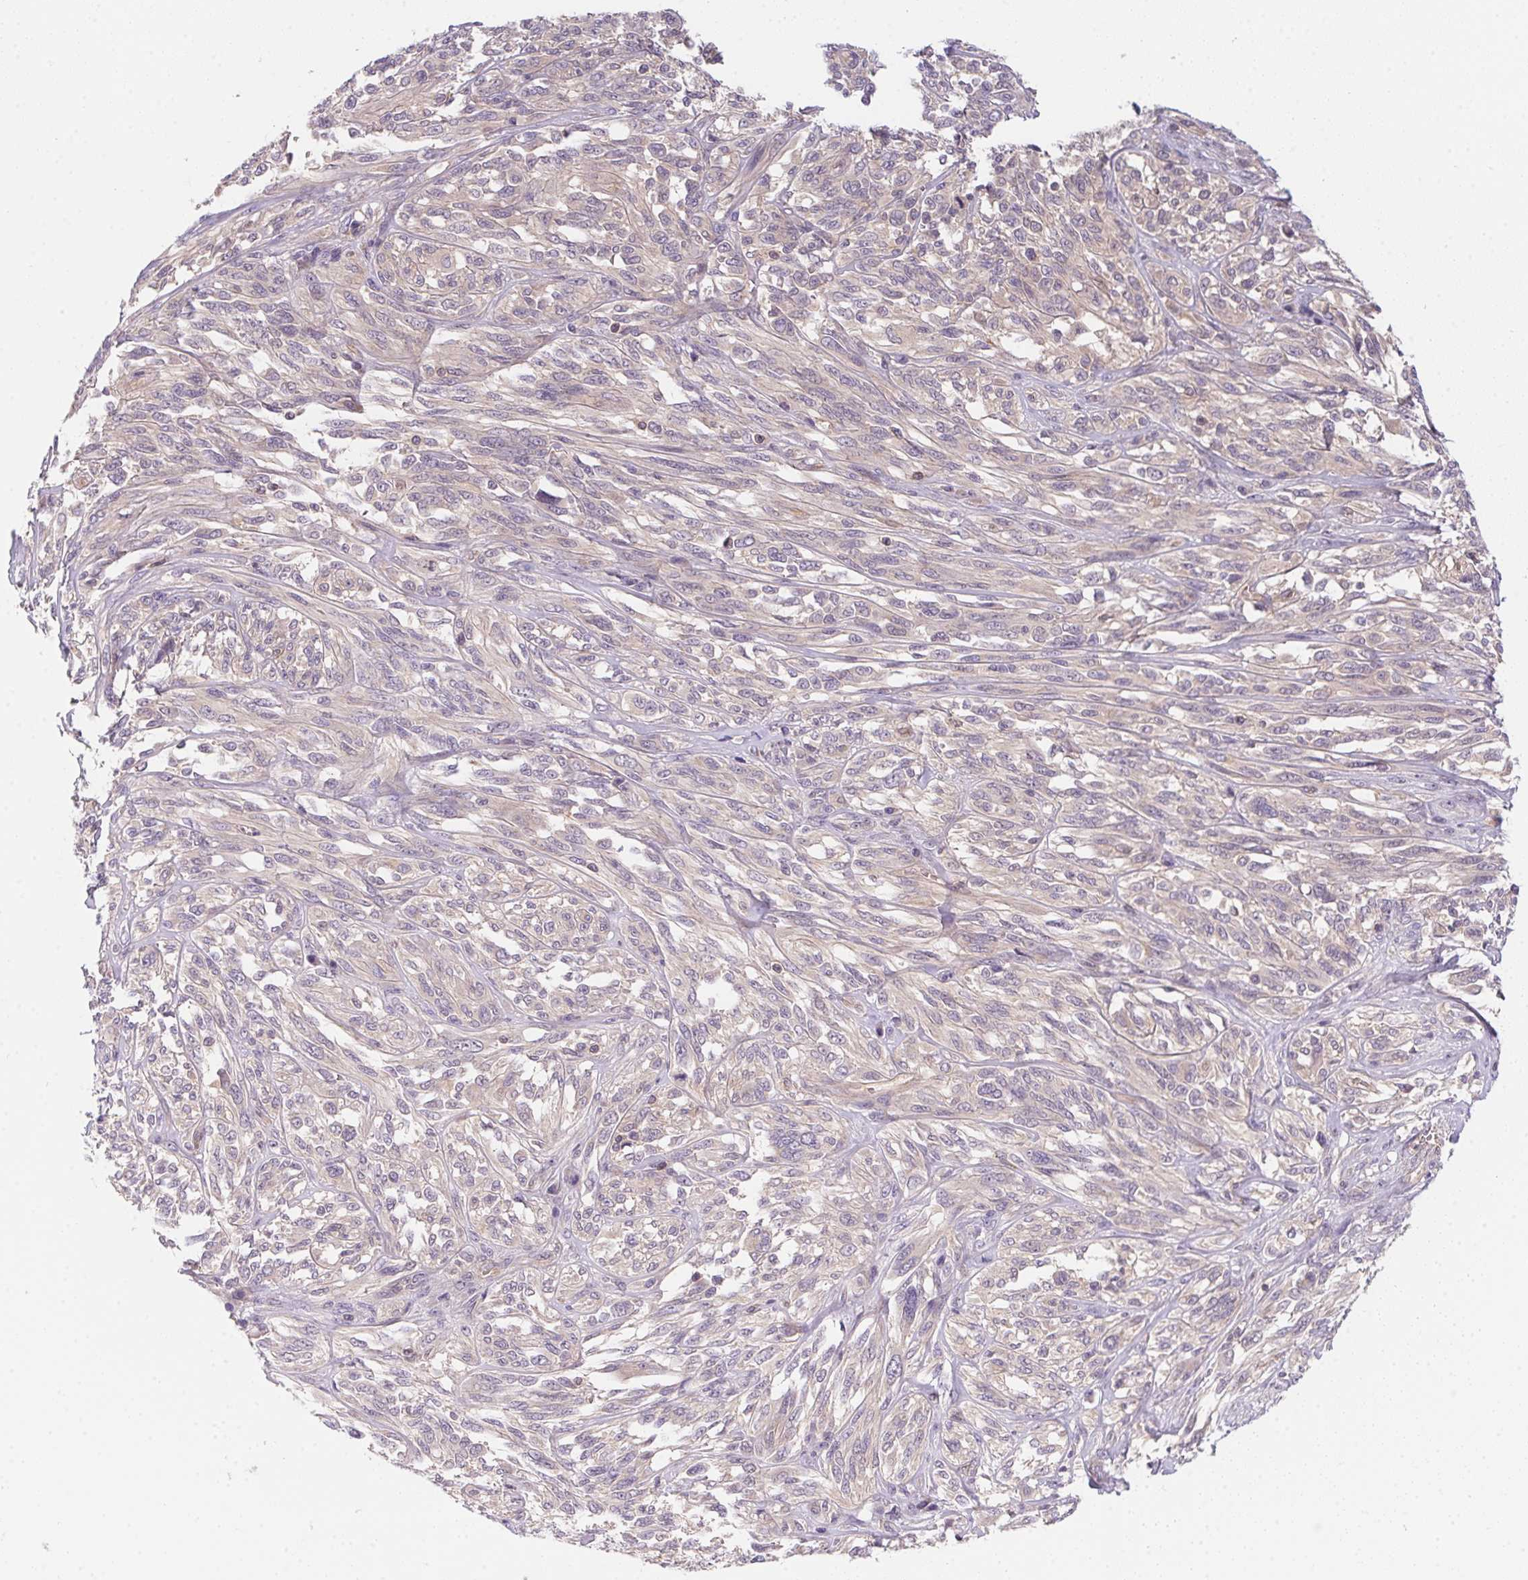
{"staining": {"intensity": "negative", "quantity": "none", "location": "none"}, "tissue": "melanoma", "cell_type": "Tumor cells", "image_type": "cancer", "snomed": [{"axis": "morphology", "description": "Malignant melanoma, NOS"}, {"axis": "topography", "description": "Skin"}], "caption": "The IHC micrograph has no significant staining in tumor cells of melanoma tissue. (Brightfield microscopy of DAB (3,3'-diaminobenzidine) IHC at high magnification).", "gene": "PRKAA1", "patient": {"sex": "female", "age": 91}}